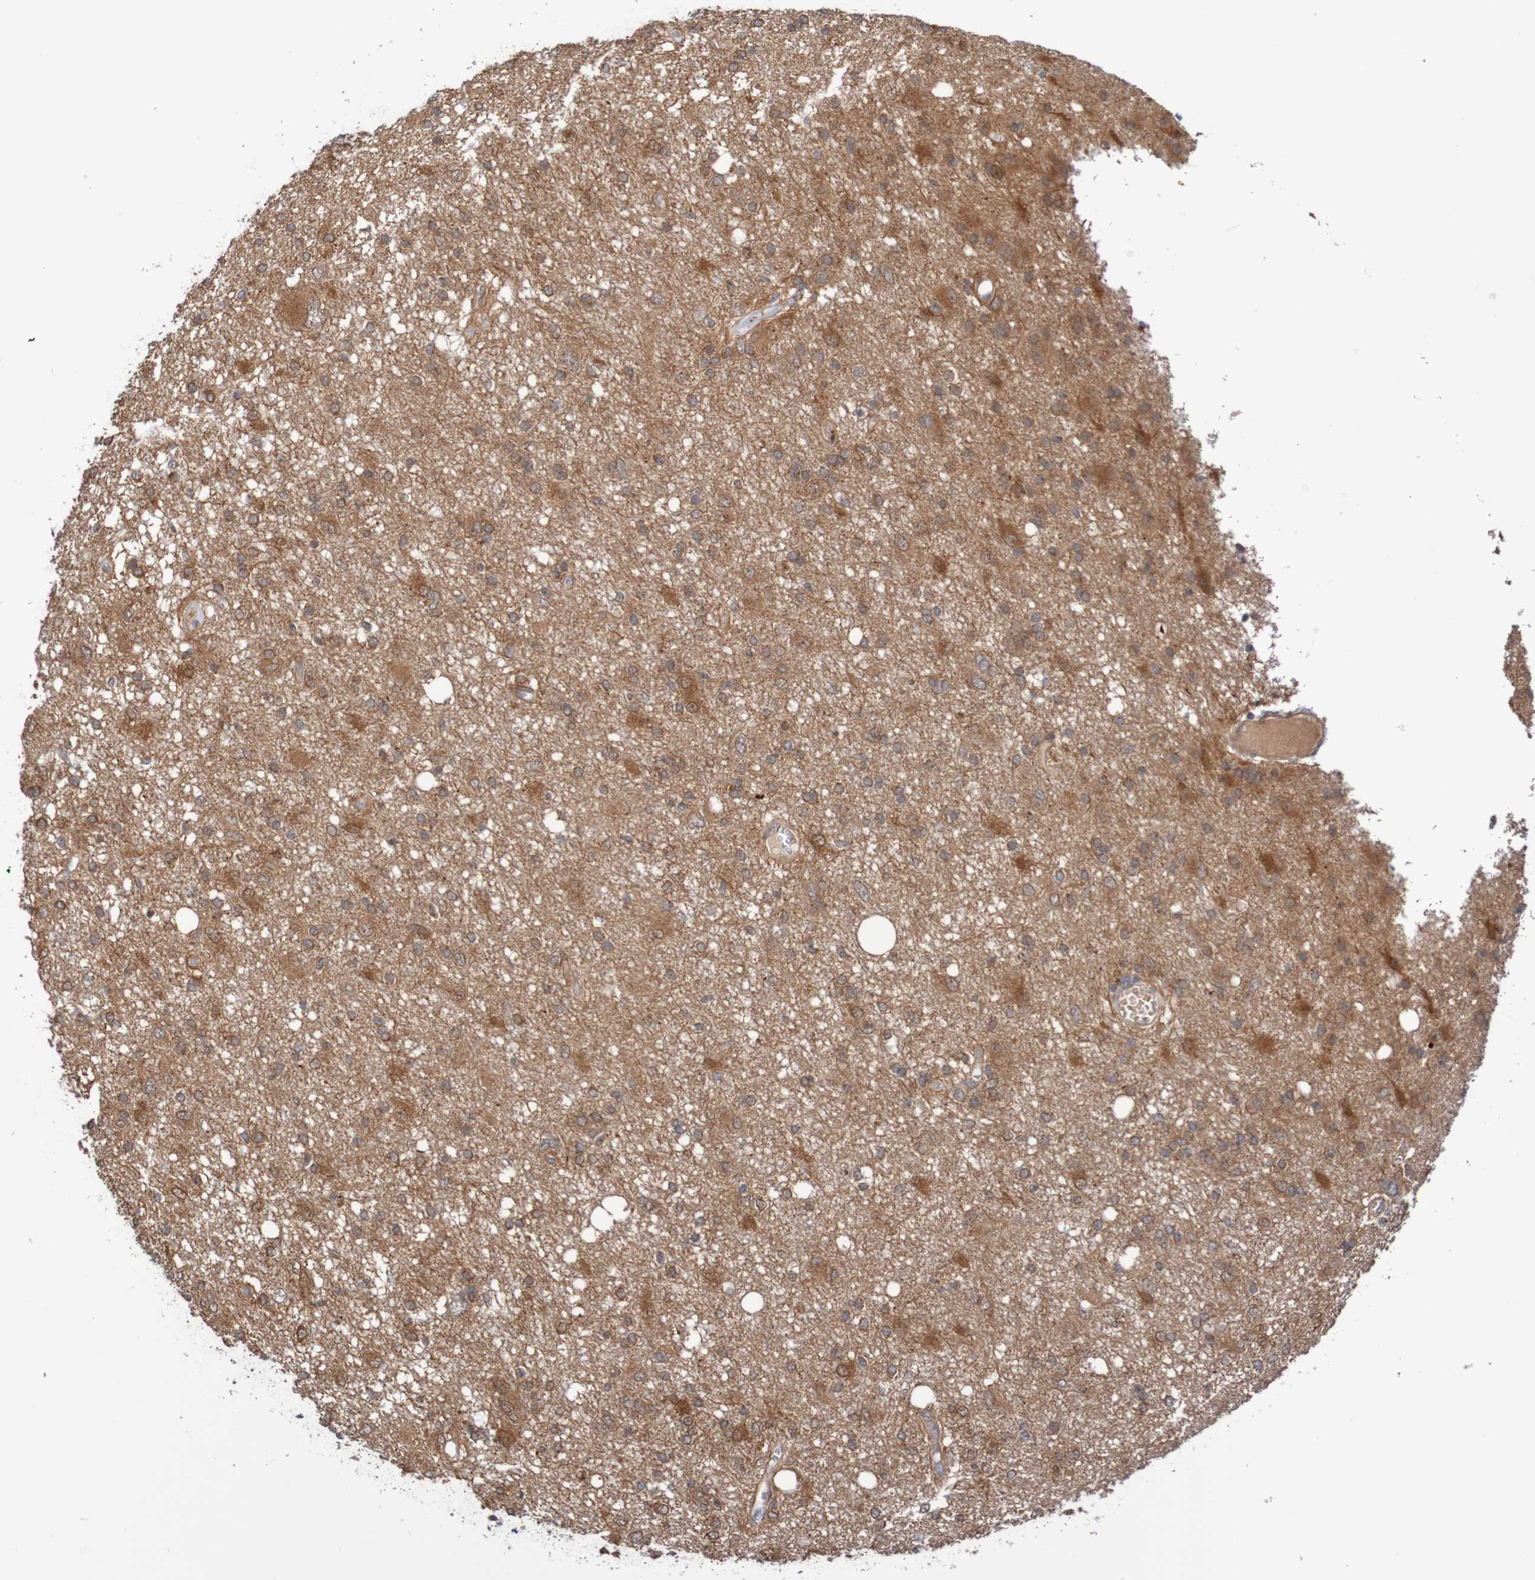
{"staining": {"intensity": "moderate", "quantity": "25%-75%", "location": "cytoplasmic/membranous,nuclear"}, "tissue": "glioma", "cell_type": "Tumor cells", "image_type": "cancer", "snomed": [{"axis": "morphology", "description": "Glioma, malignant, High grade"}, {"axis": "topography", "description": "Brain"}], "caption": "Immunohistochemistry (IHC) image of neoplastic tissue: human malignant glioma (high-grade) stained using IHC shows medium levels of moderate protein expression localized specifically in the cytoplasmic/membranous and nuclear of tumor cells, appearing as a cytoplasmic/membranous and nuclear brown color.", "gene": "PHPT1", "patient": {"sex": "female", "age": 59}}